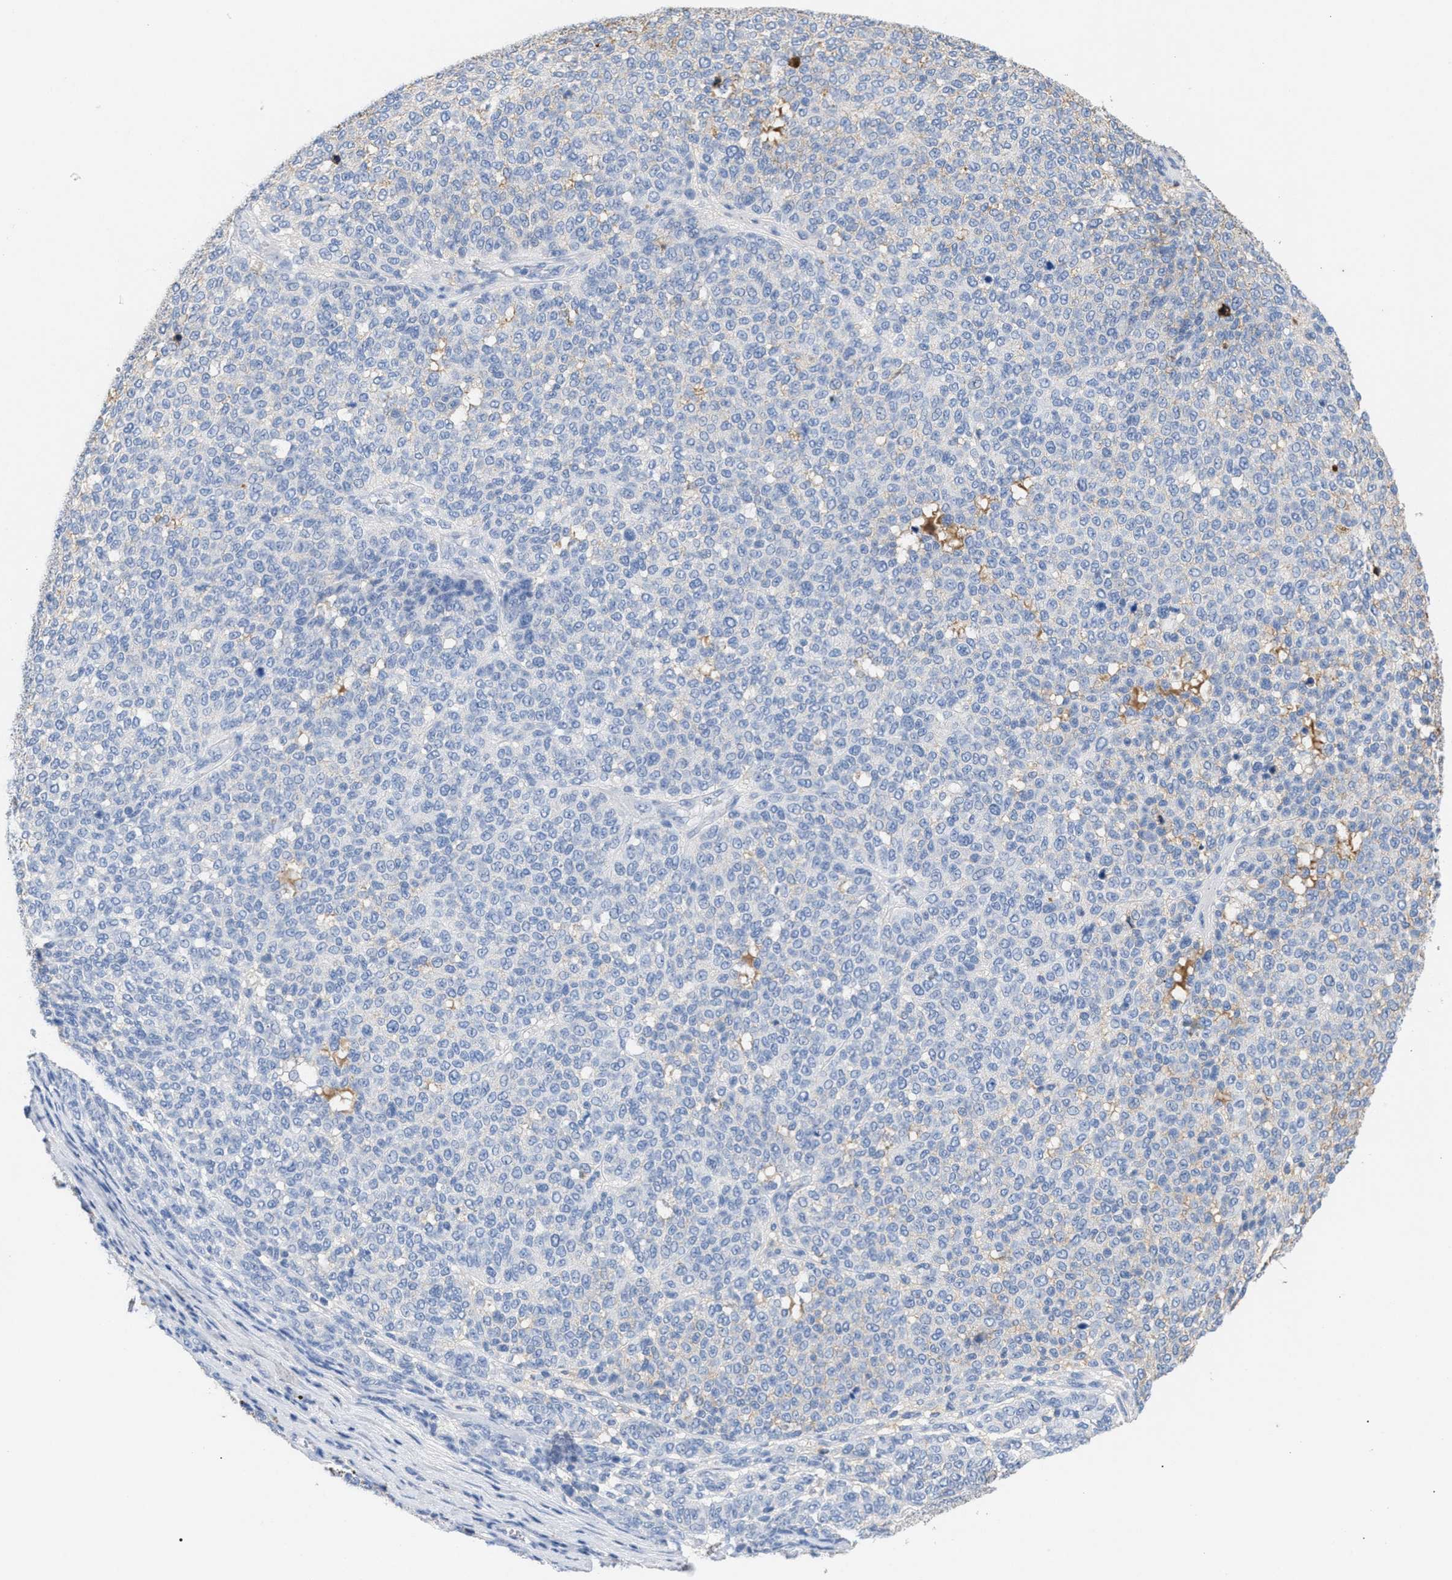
{"staining": {"intensity": "negative", "quantity": "none", "location": "none"}, "tissue": "melanoma", "cell_type": "Tumor cells", "image_type": "cancer", "snomed": [{"axis": "morphology", "description": "Malignant melanoma, NOS"}, {"axis": "topography", "description": "Skin"}], "caption": "Photomicrograph shows no protein expression in tumor cells of melanoma tissue.", "gene": "APOH", "patient": {"sex": "male", "age": 59}}